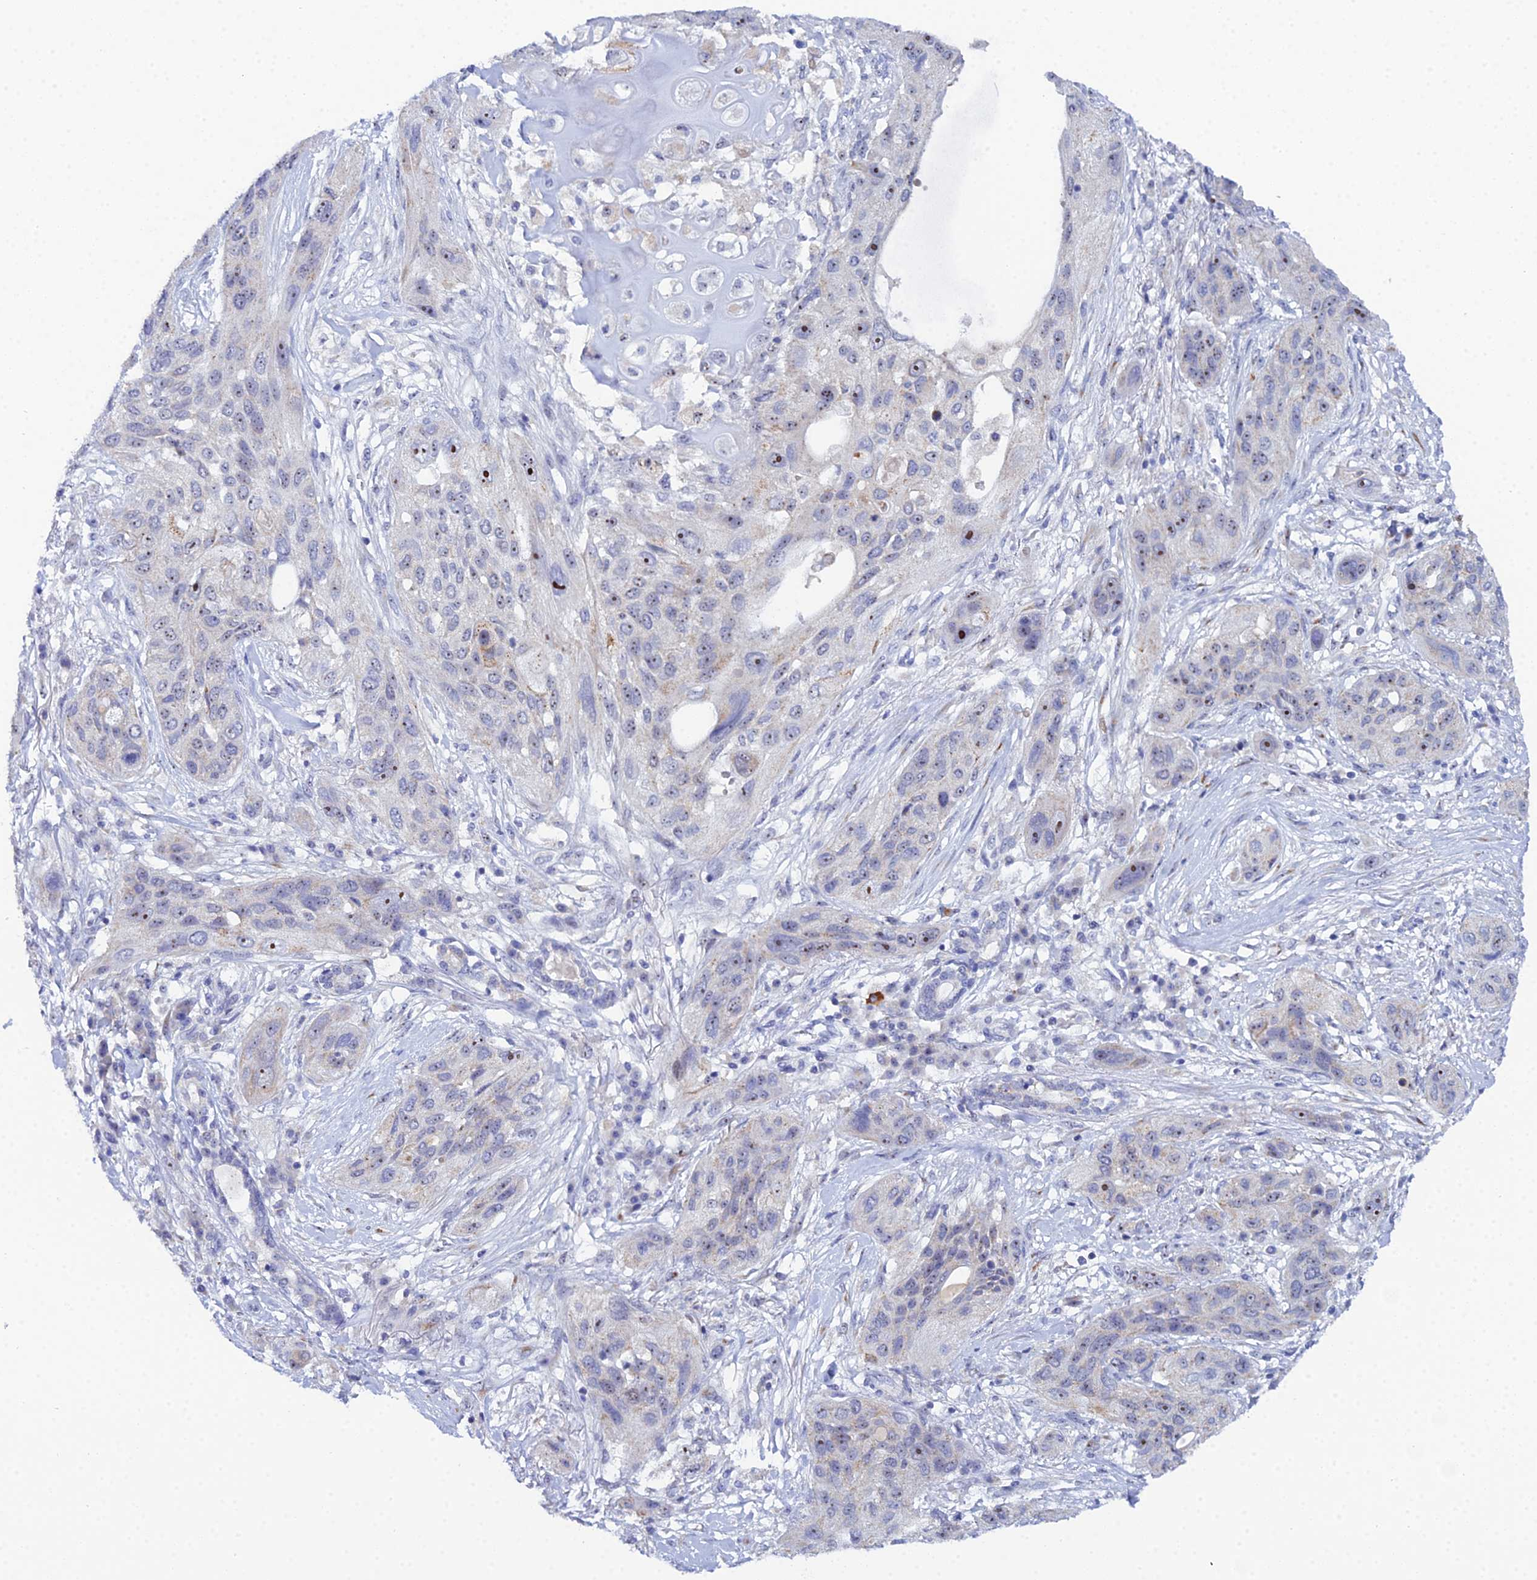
{"staining": {"intensity": "moderate", "quantity": "<25%", "location": "nuclear"}, "tissue": "lung cancer", "cell_type": "Tumor cells", "image_type": "cancer", "snomed": [{"axis": "morphology", "description": "Squamous cell carcinoma, NOS"}, {"axis": "topography", "description": "Lung"}], "caption": "Tumor cells display low levels of moderate nuclear positivity in approximately <25% of cells in human lung cancer.", "gene": "PLPP4", "patient": {"sex": "female", "age": 70}}